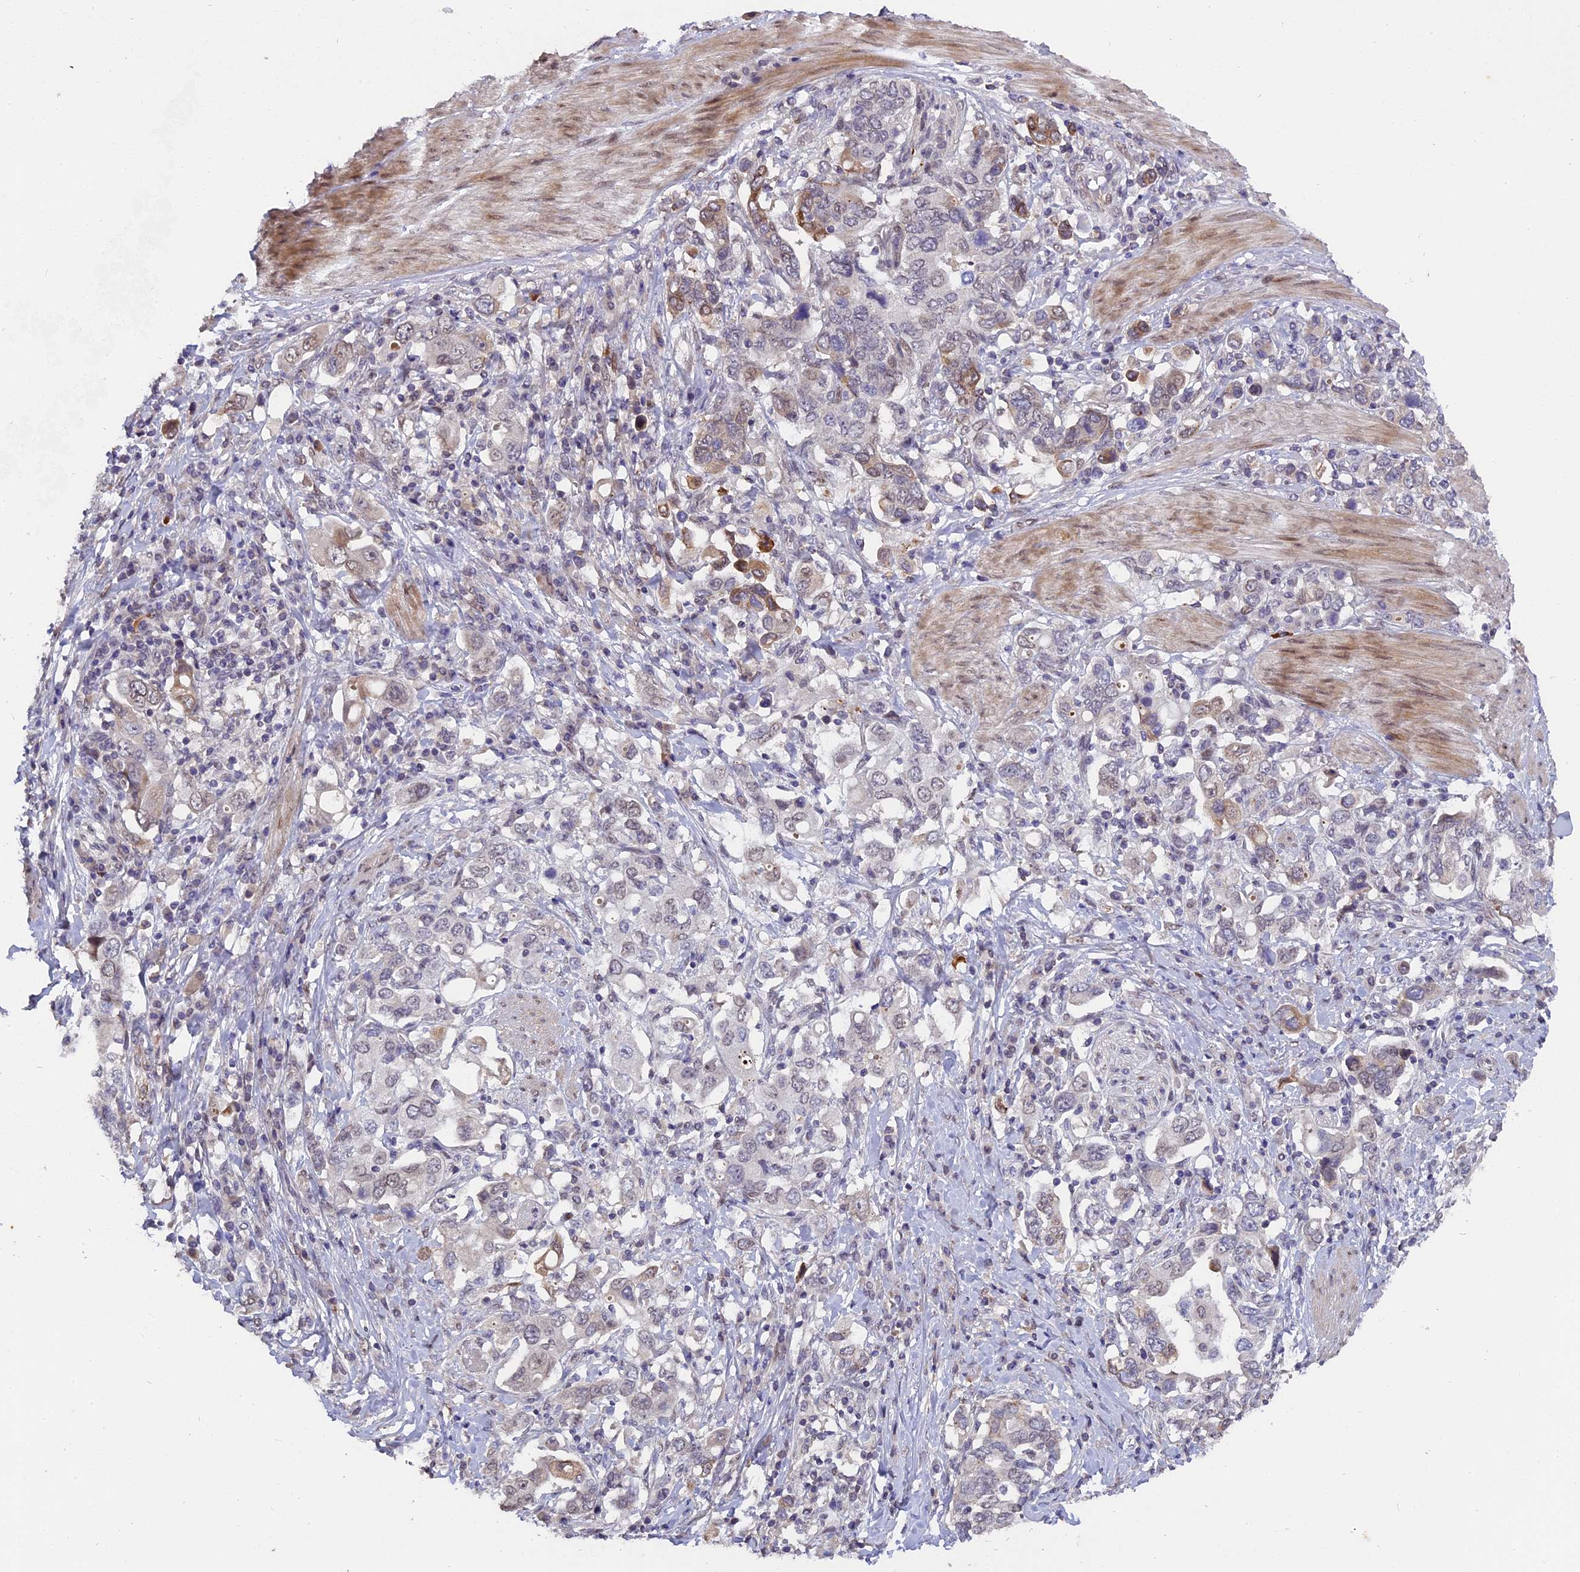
{"staining": {"intensity": "moderate", "quantity": "<25%", "location": "cytoplasmic/membranous"}, "tissue": "stomach cancer", "cell_type": "Tumor cells", "image_type": "cancer", "snomed": [{"axis": "morphology", "description": "Adenocarcinoma, NOS"}, {"axis": "topography", "description": "Stomach, upper"}, {"axis": "topography", "description": "Stomach"}], "caption": "Immunohistochemistry (IHC) photomicrograph of neoplastic tissue: stomach adenocarcinoma stained using IHC shows low levels of moderate protein expression localized specifically in the cytoplasmic/membranous of tumor cells, appearing as a cytoplasmic/membranous brown color.", "gene": "PYGO1", "patient": {"sex": "male", "age": 62}}